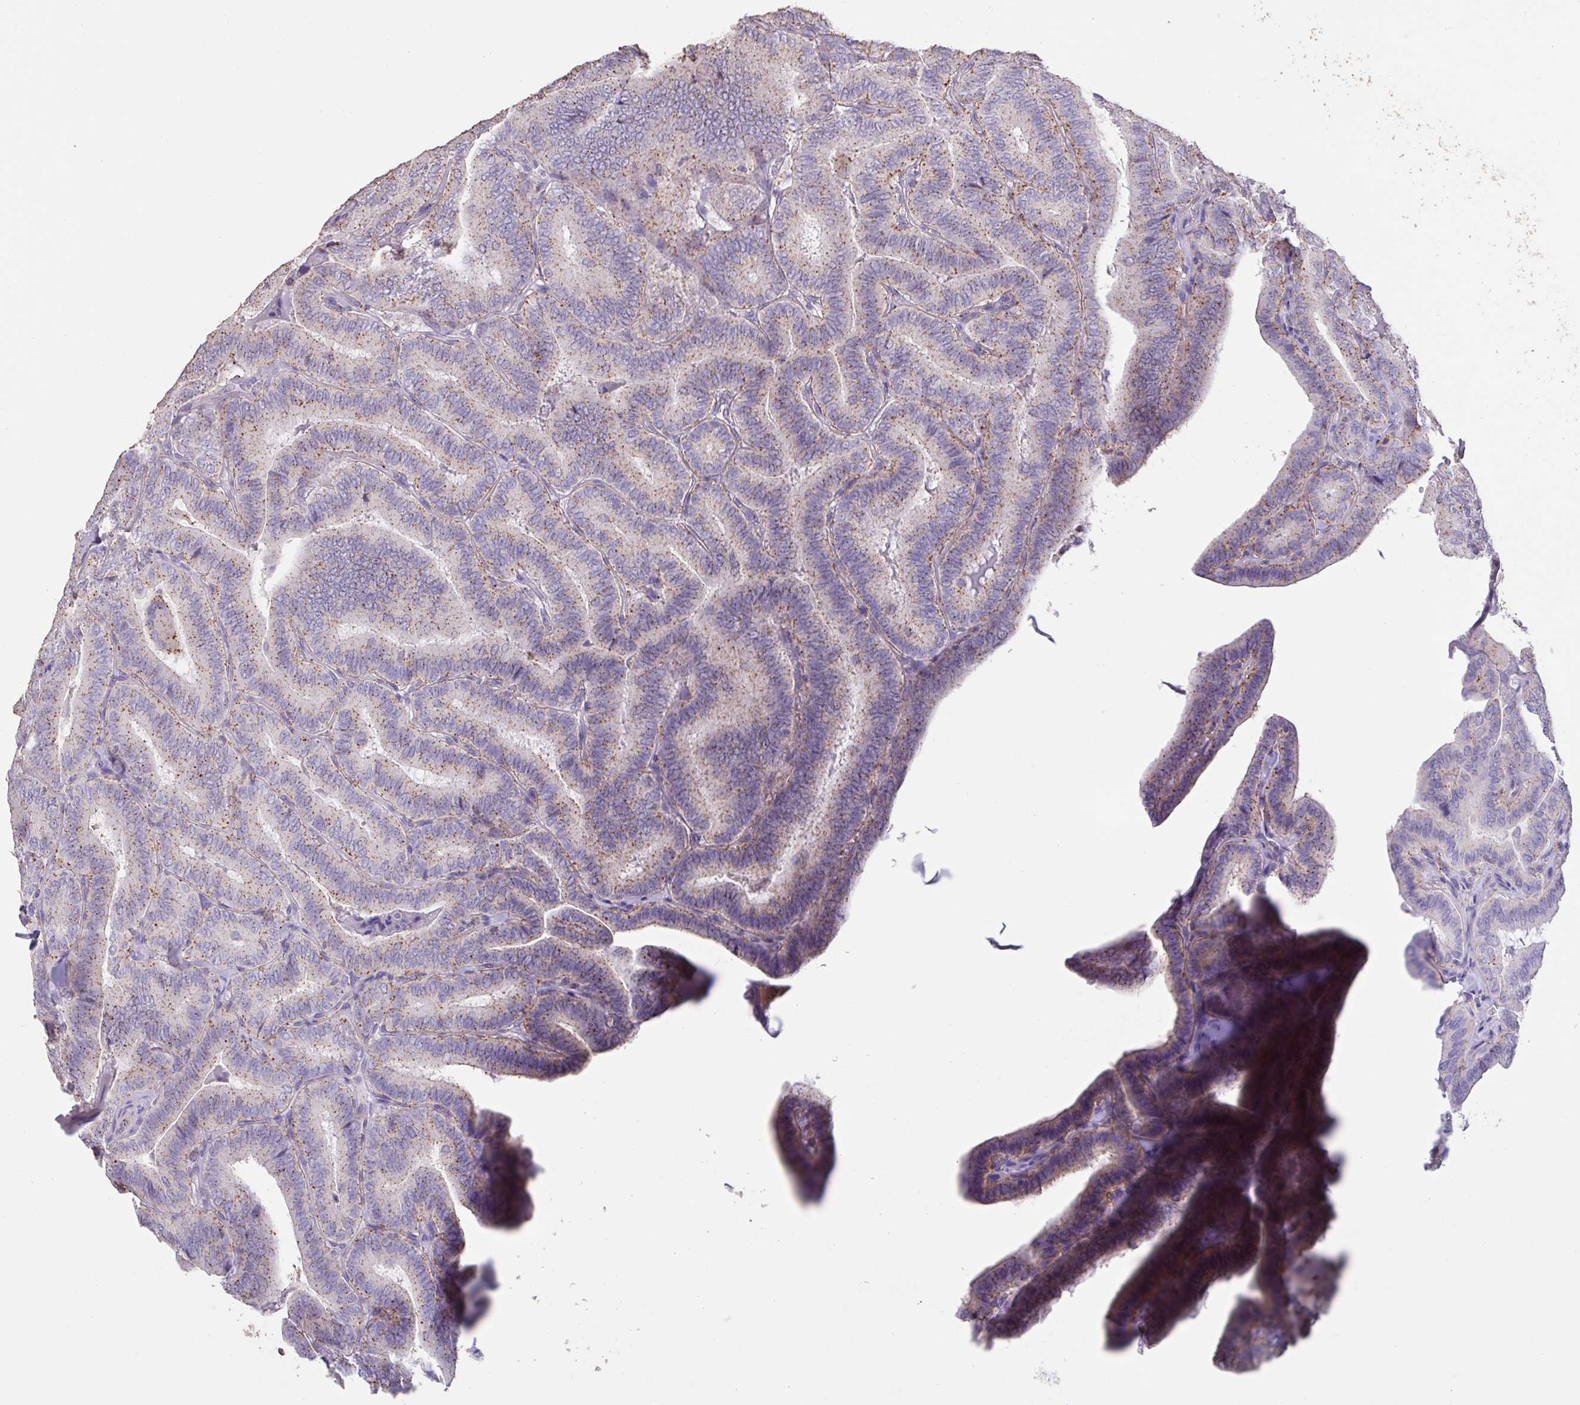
{"staining": {"intensity": "weak", "quantity": "25%-75%", "location": "cytoplasmic/membranous"}, "tissue": "thyroid cancer", "cell_type": "Tumor cells", "image_type": "cancer", "snomed": [{"axis": "morphology", "description": "Papillary adenocarcinoma, NOS"}, {"axis": "topography", "description": "Thyroid gland"}], "caption": "Thyroid cancer (papillary adenocarcinoma) stained for a protein (brown) displays weak cytoplasmic/membranous positive staining in about 25%-75% of tumor cells.", "gene": "CHMP5", "patient": {"sex": "male", "age": 61}}